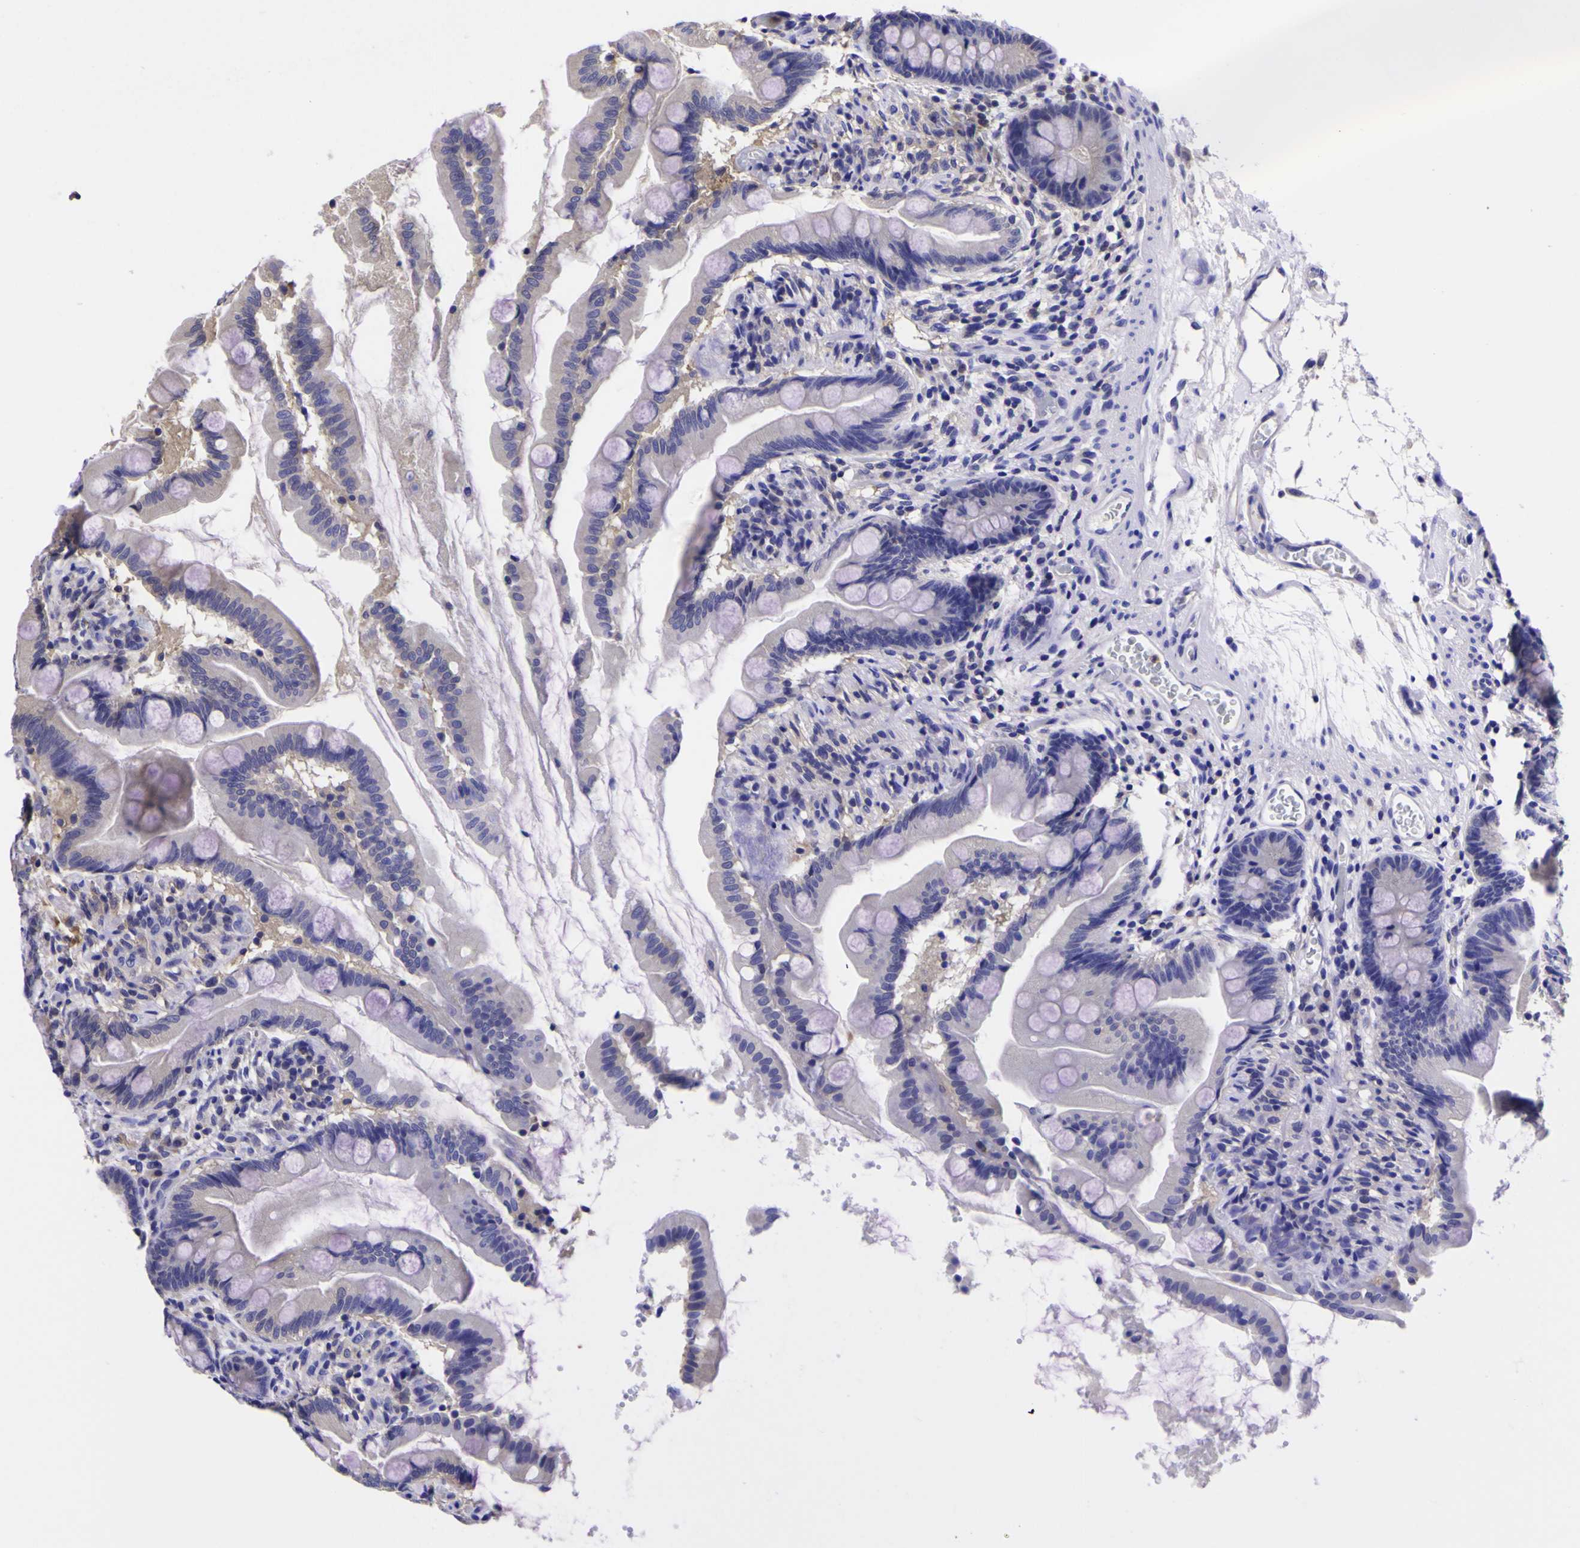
{"staining": {"intensity": "weak", "quantity": "25%-75%", "location": "cytoplasmic/membranous"}, "tissue": "small intestine", "cell_type": "Glandular cells", "image_type": "normal", "snomed": [{"axis": "morphology", "description": "Normal tissue, NOS"}, {"axis": "topography", "description": "Small intestine"}], "caption": "Small intestine stained with immunohistochemistry (IHC) shows weak cytoplasmic/membranous expression in about 25%-75% of glandular cells.", "gene": "MAPK14", "patient": {"sex": "female", "age": 56}}